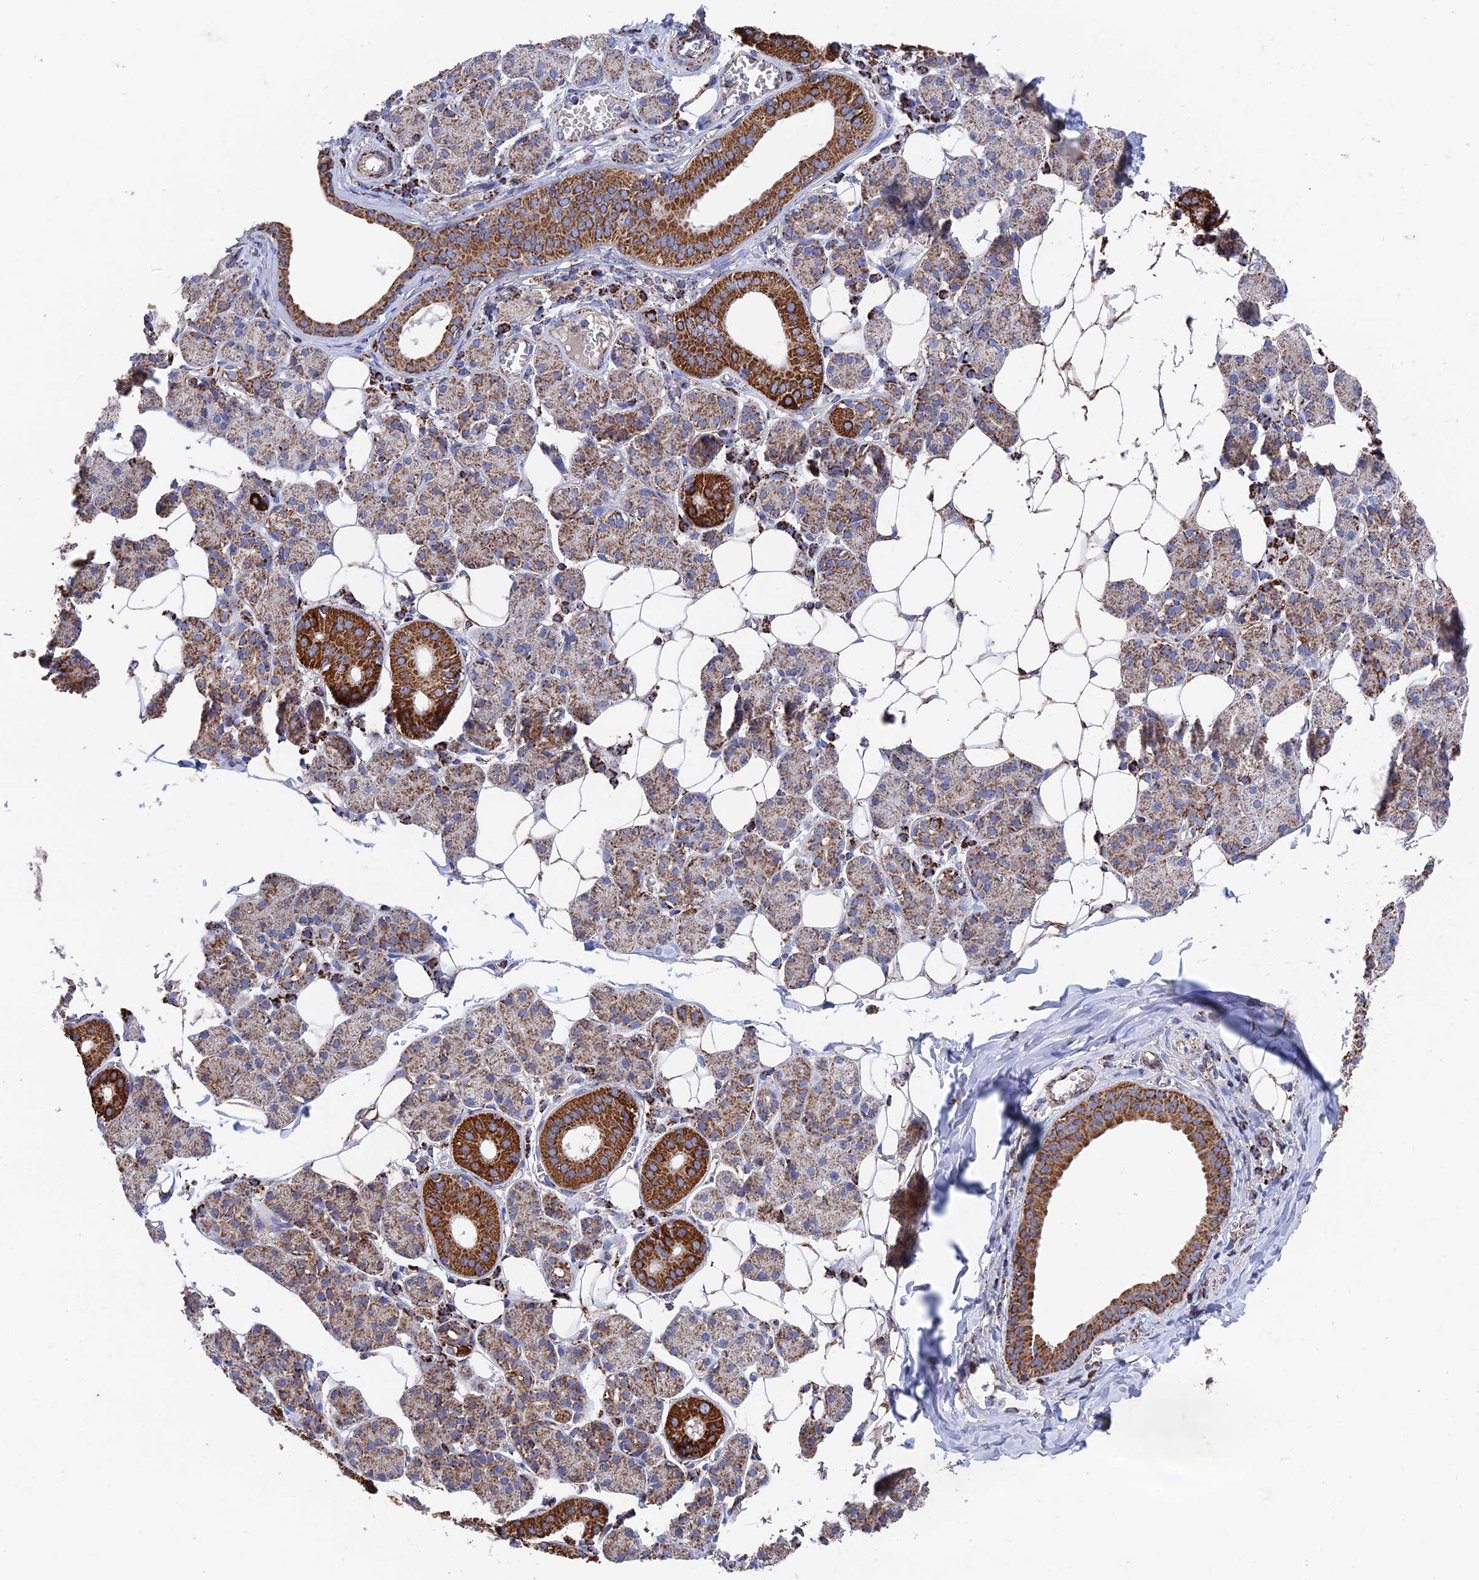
{"staining": {"intensity": "strong", "quantity": "25%-75%", "location": "cytoplasmic/membranous"}, "tissue": "salivary gland", "cell_type": "Glandular cells", "image_type": "normal", "snomed": [{"axis": "morphology", "description": "Normal tissue, NOS"}, {"axis": "topography", "description": "Salivary gland"}], "caption": "Unremarkable salivary gland reveals strong cytoplasmic/membranous positivity in about 25%-75% of glandular cells, visualized by immunohistochemistry.", "gene": "HAUS8", "patient": {"sex": "female", "age": 33}}